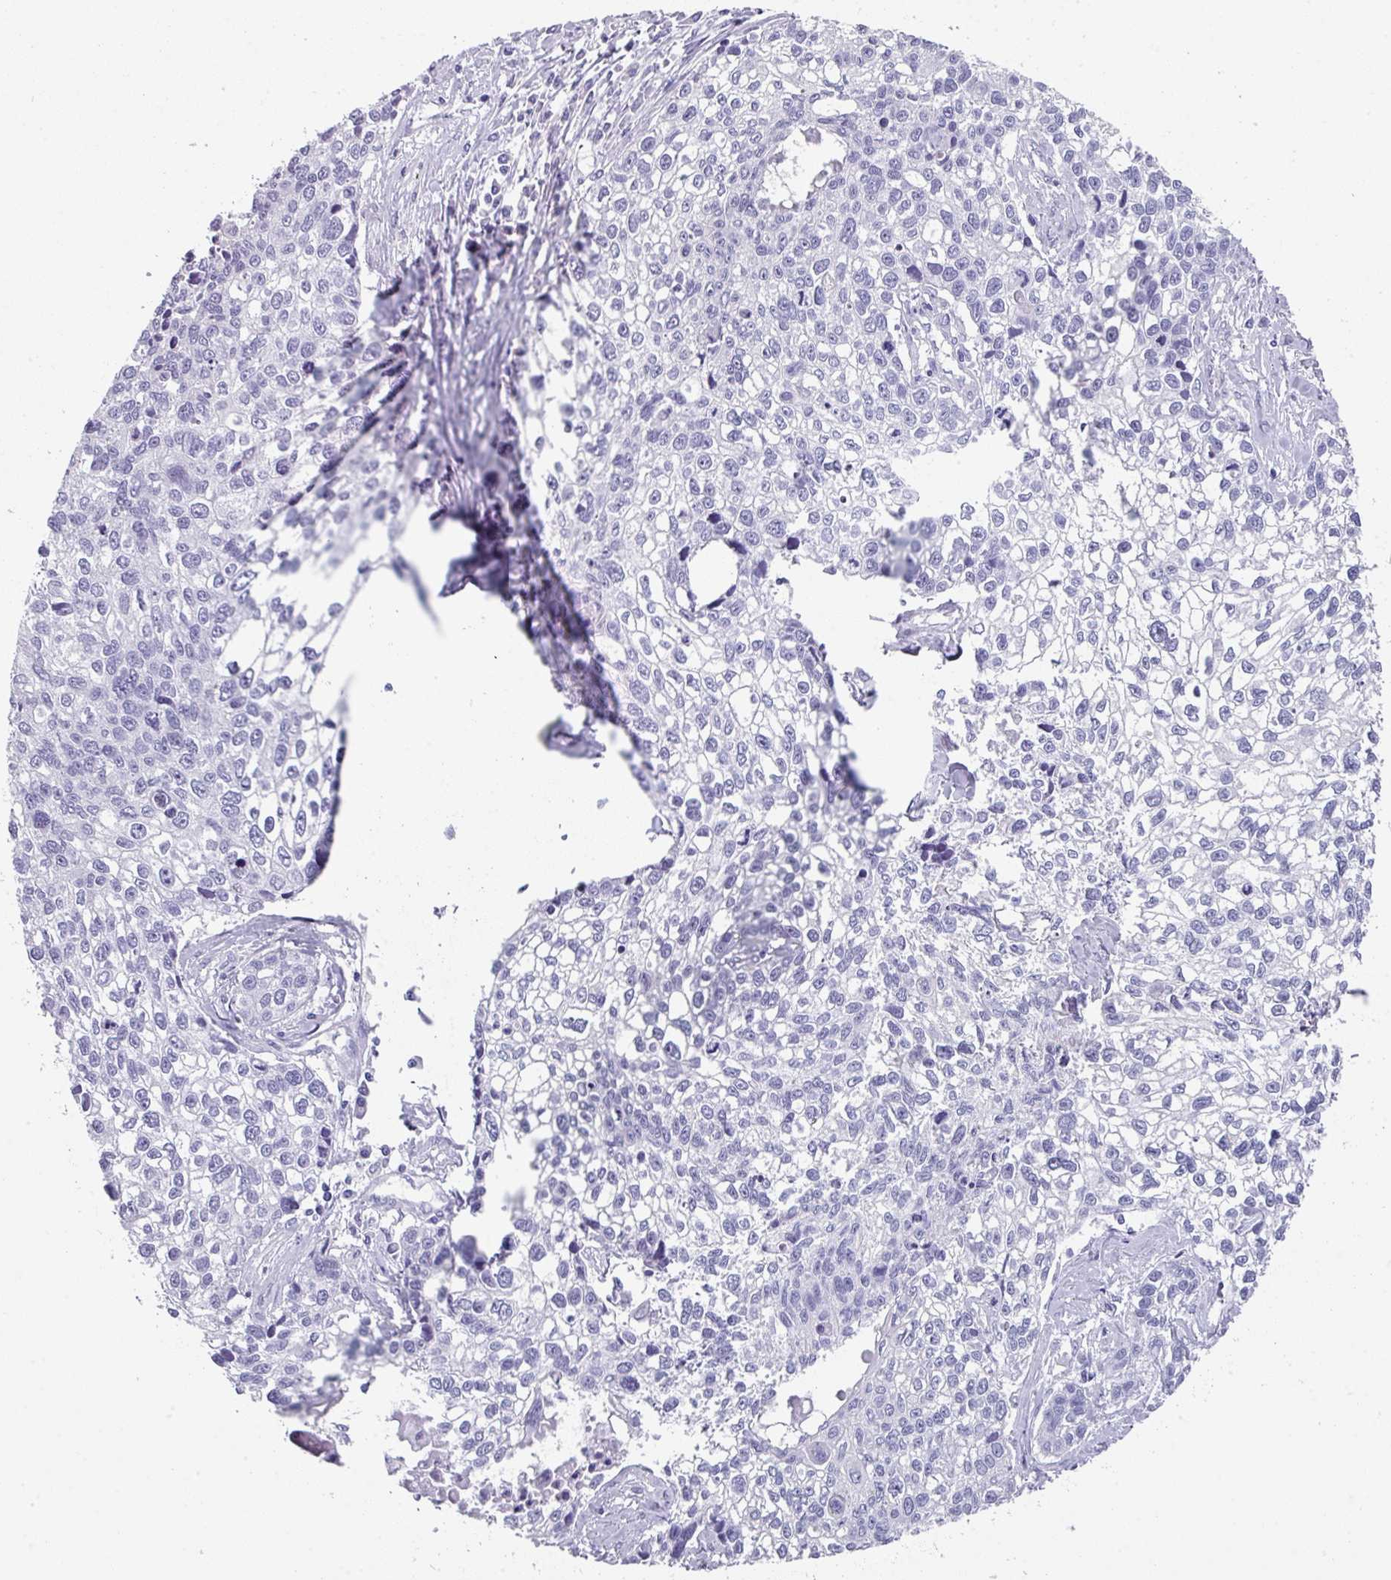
{"staining": {"intensity": "negative", "quantity": "none", "location": "none"}, "tissue": "lung cancer", "cell_type": "Tumor cells", "image_type": "cancer", "snomed": [{"axis": "morphology", "description": "Squamous cell carcinoma, NOS"}, {"axis": "topography", "description": "Lung"}], "caption": "This is a photomicrograph of immunohistochemistry staining of lung cancer, which shows no positivity in tumor cells.", "gene": "PEX10", "patient": {"sex": "male", "age": 74}}